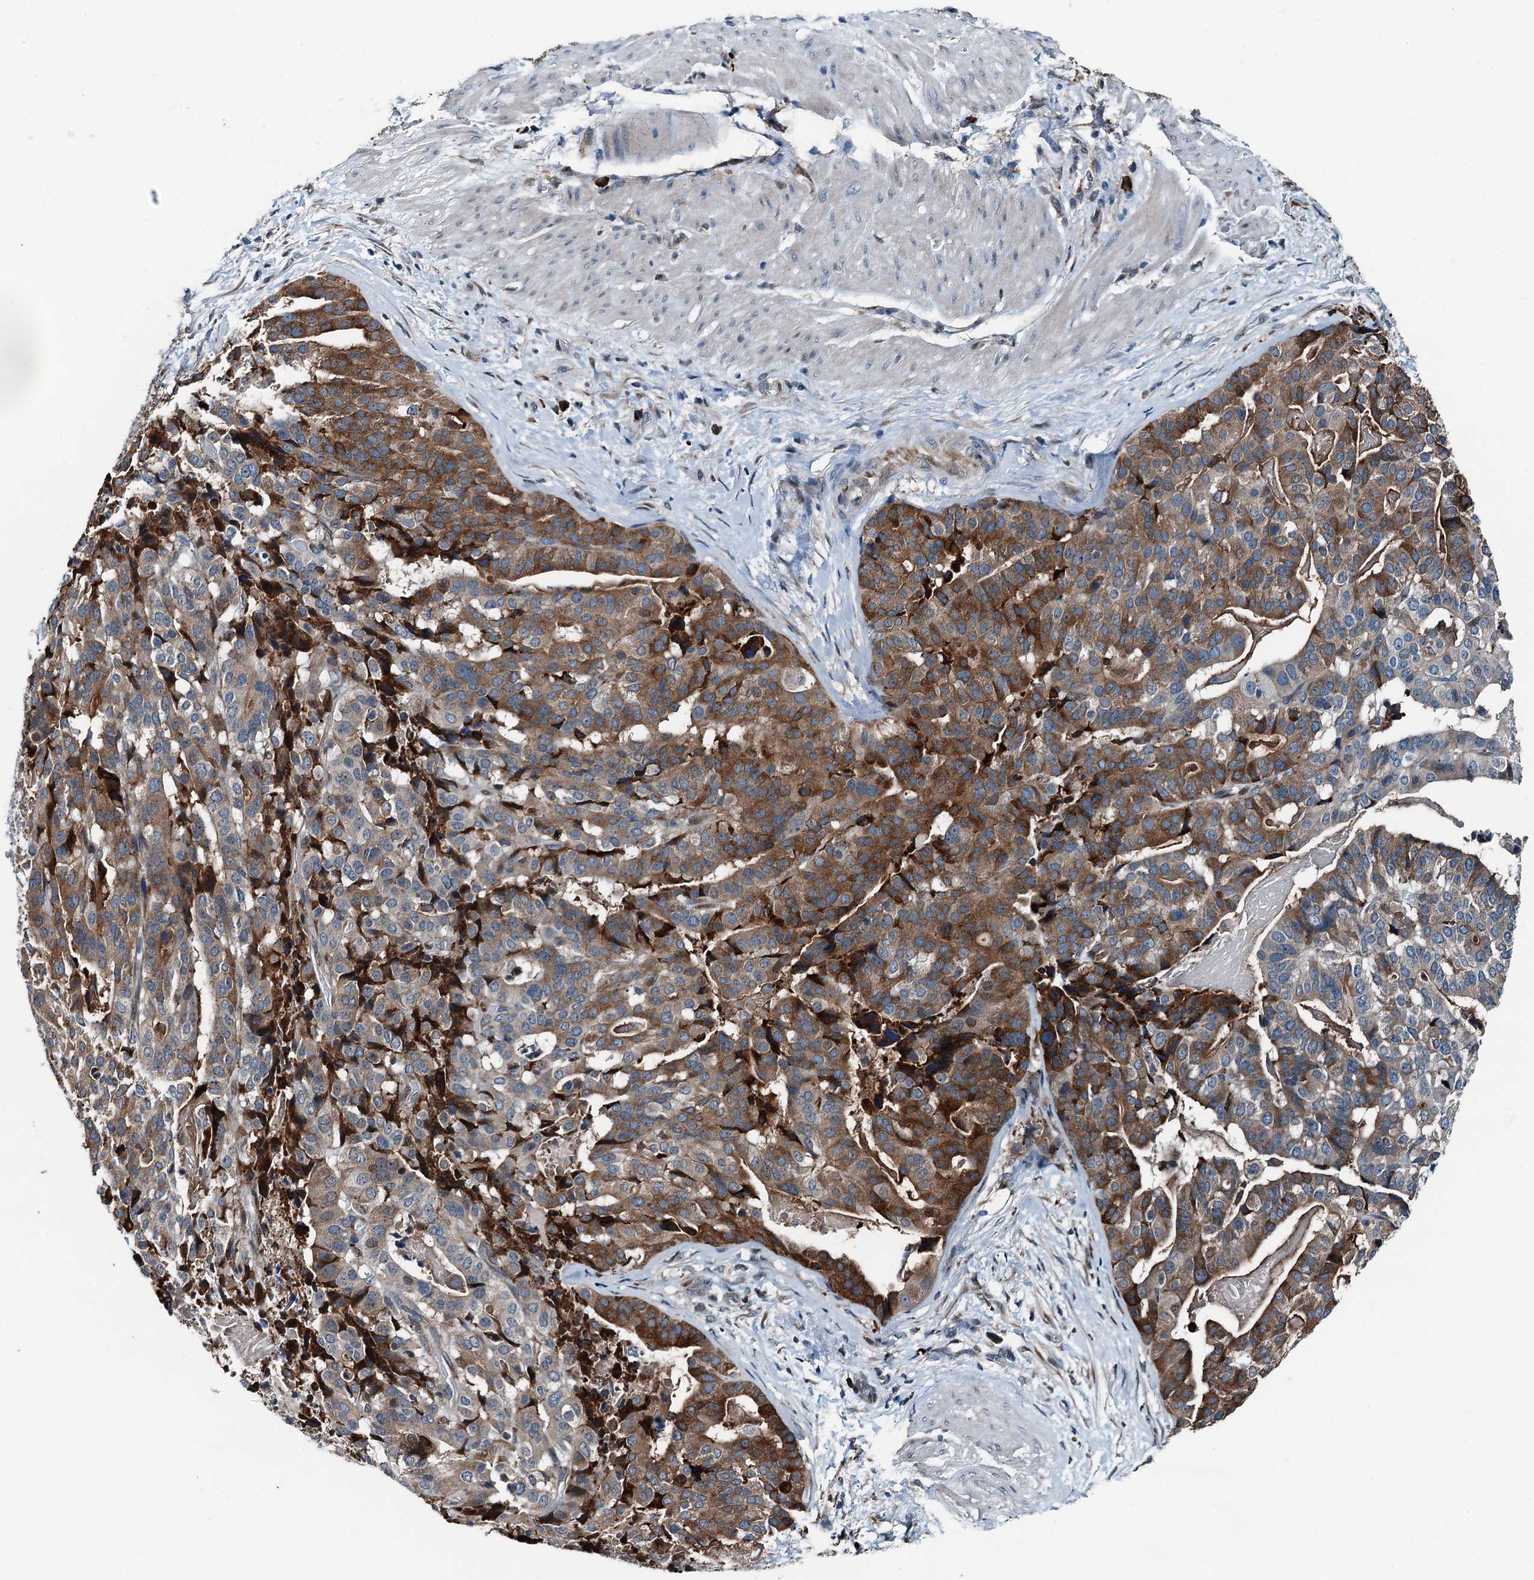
{"staining": {"intensity": "strong", "quantity": ">75%", "location": "cytoplasmic/membranous"}, "tissue": "stomach cancer", "cell_type": "Tumor cells", "image_type": "cancer", "snomed": [{"axis": "morphology", "description": "Adenocarcinoma, NOS"}, {"axis": "topography", "description": "Stomach"}], "caption": "A brown stain highlights strong cytoplasmic/membranous positivity of a protein in stomach cancer tumor cells.", "gene": "TAMALIN", "patient": {"sex": "male", "age": 48}}